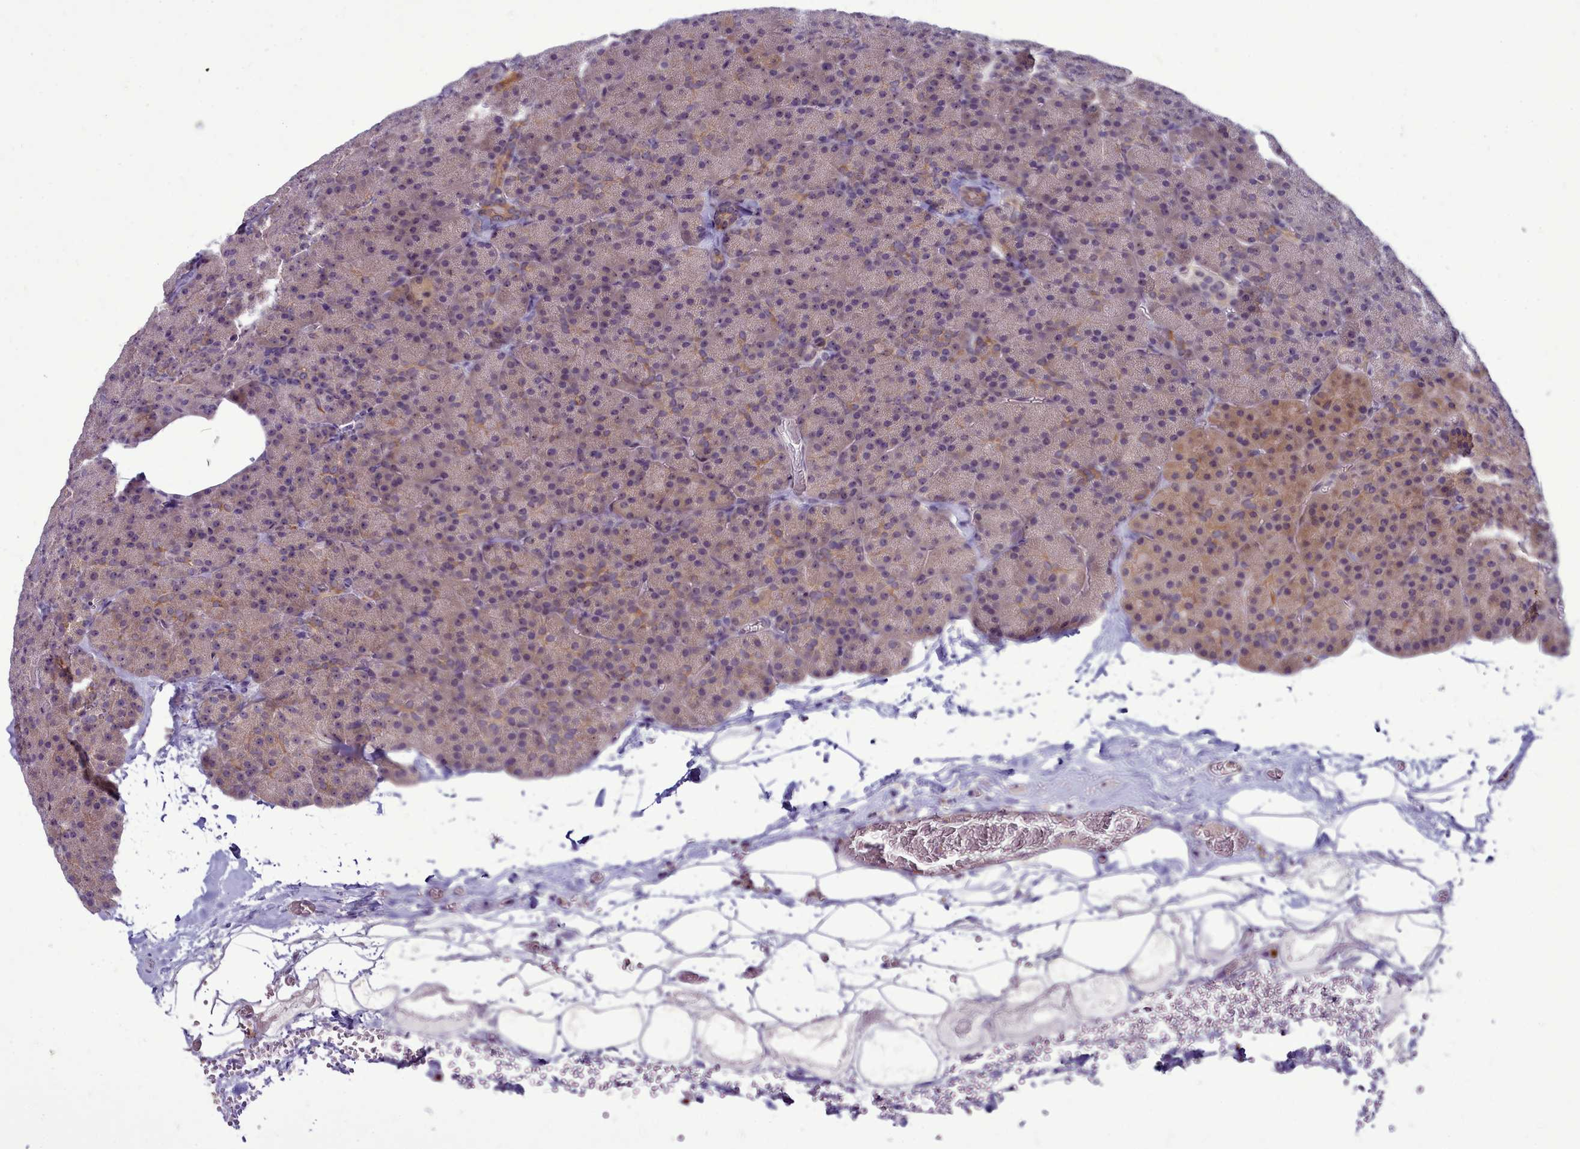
{"staining": {"intensity": "moderate", "quantity": "<25%", "location": "cytoplasmic/membranous,nuclear"}, "tissue": "pancreas", "cell_type": "Exocrine glandular cells", "image_type": "normal", "snomed": [{"axis": "morphology", "description": "Normal tissue, NOS"}, {"axis": "morphology", "description": "Carcinoid, malignant, NOS"}, {"axis": "topography", "description": "Pancreas"}], "caption": "This is a micrograph of immunohistochemistry (IHC) staining of unremarkable pancreas, which shows moderate positivity in the cytoplasmic/membranous,nuclear of exocrine glandular cells.", "gene": "BCAR1", "patient": {"sex": "female", "age": 35}}